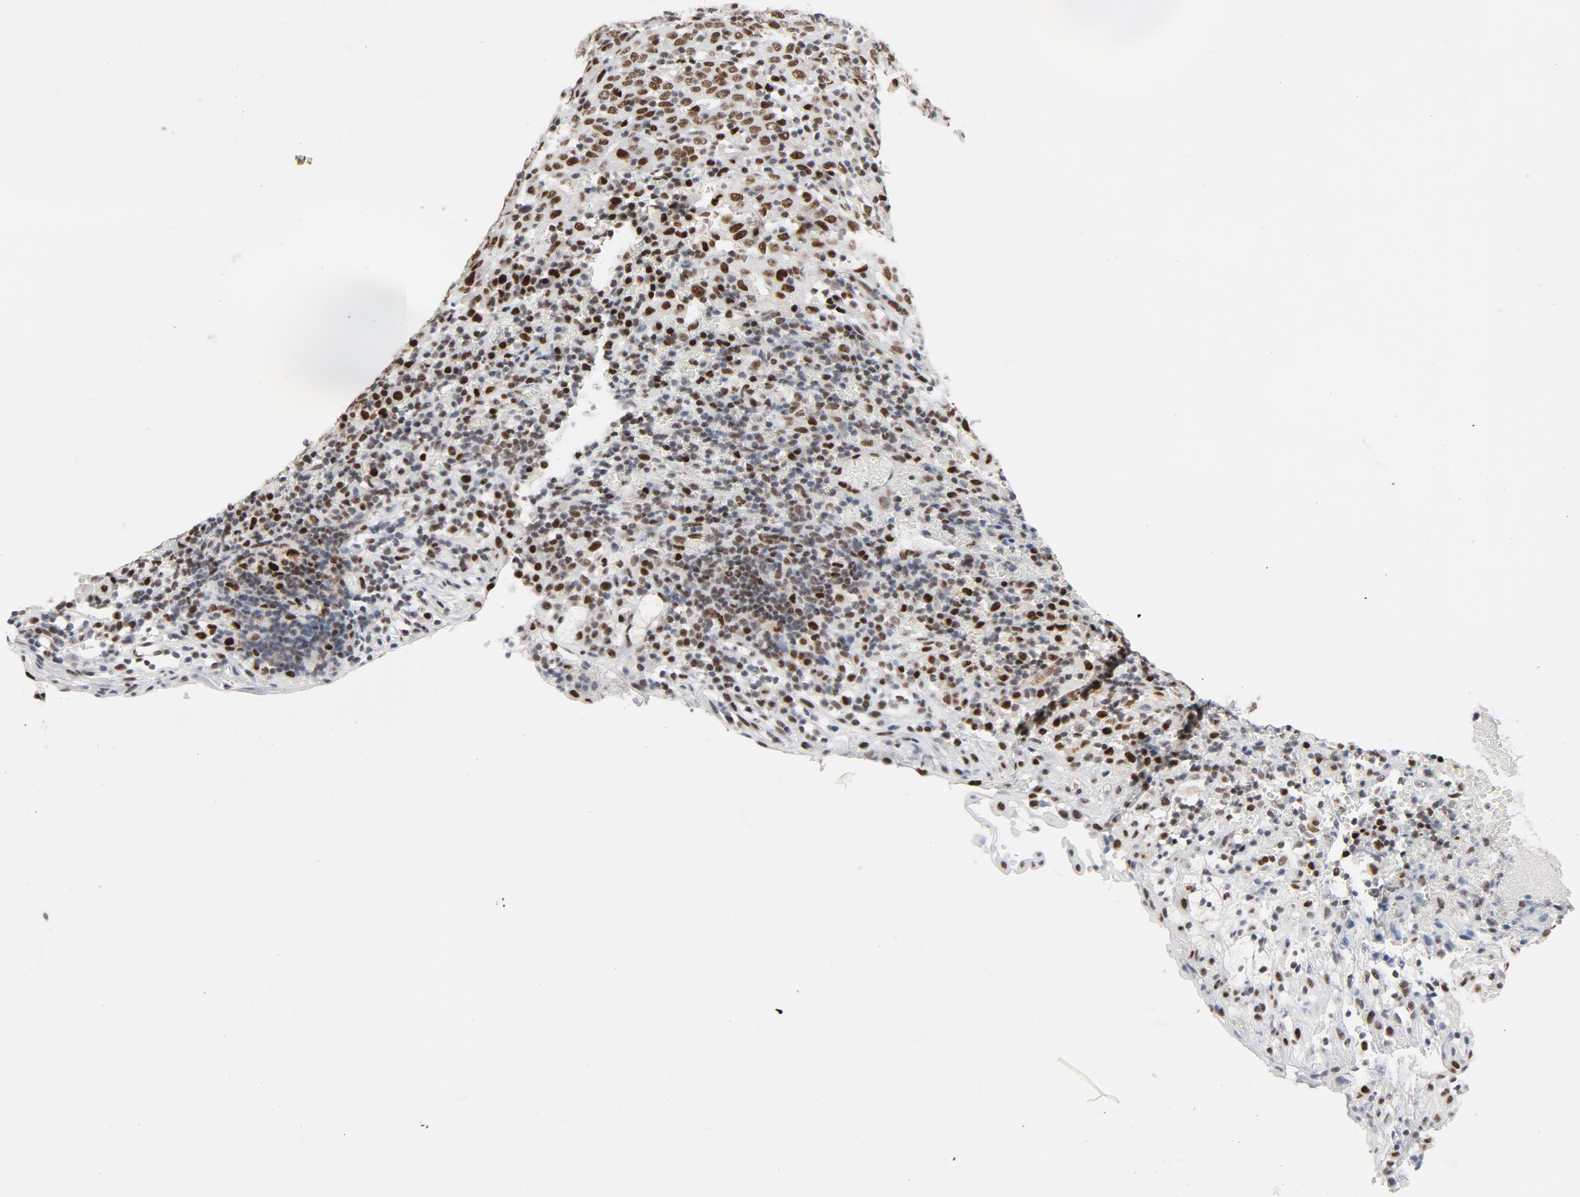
{"staining": {"intensity": "strong", "quantity": ">75%", "location": "nuclear"}, "tissue": "cervical cancer", "cell_type": "Tumor cells", "image_type": "cancer", "snomed": [{"axis": "morphology", "description": "Normal tissue, NOS"}, {"axis": "morphology", "description": "Squamous cell carcinoma, NOS"}, {"axis": "topography", "description": "Cervix"}], "caption": "Strong nuclear protein positivity is appreciated in about >75% of tumor cells in squamous cell carcinoma (cervical).", "gene": "JMJD6", "patient": {"sex": "female", "age": 67}}